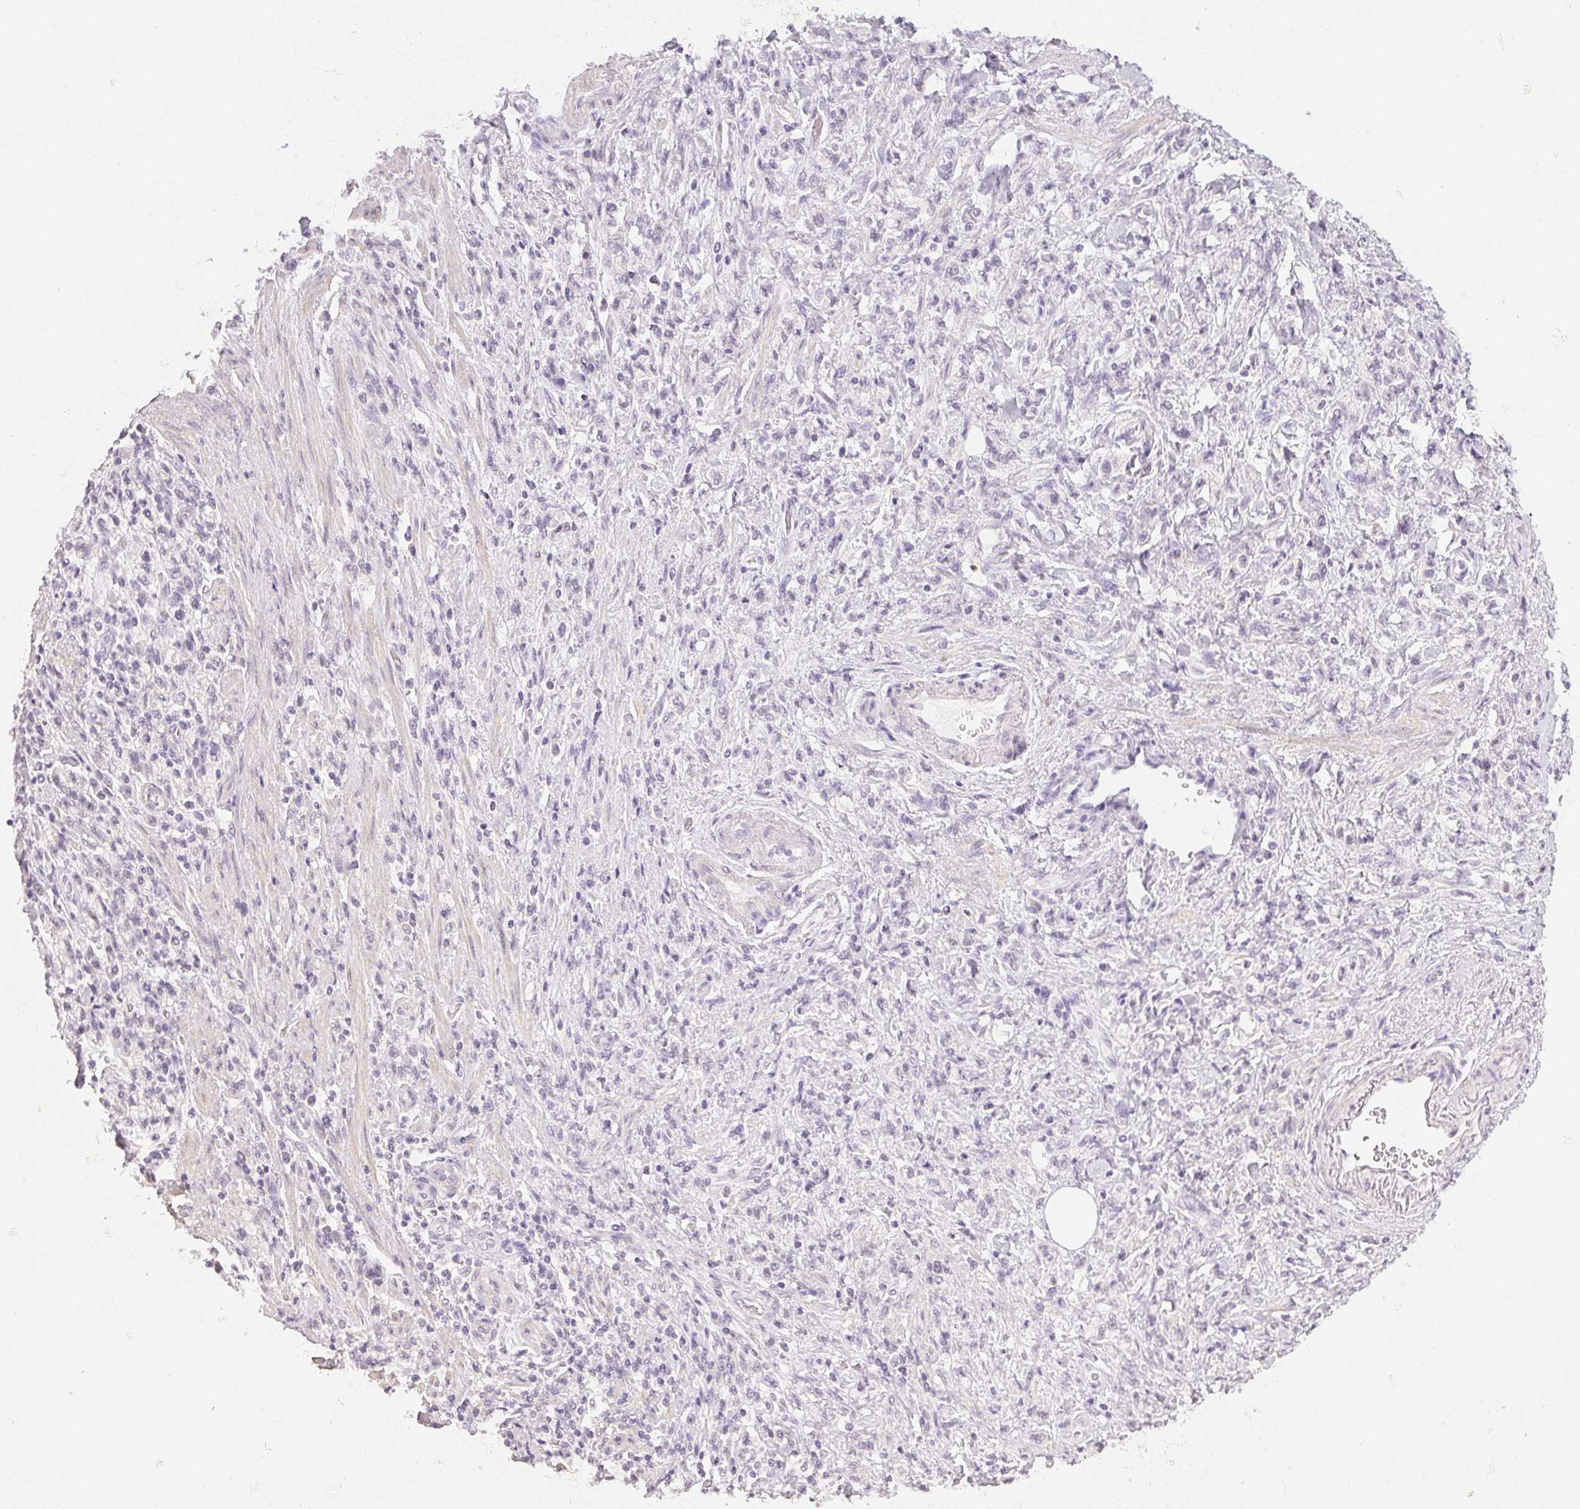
{"staining": {"intensity": "negative", "quantity": "none", "location": "none"}, "tissue": "stomach cancer", "cell_type": "Tumor cells", "image_type": "cancer", "snomed": [{"axis": "morphology", "description": "Adenocarcinoma, NOS"}, {"axis": "topography", "description": "Stomach"}], "caption": "The immunohistochemistry histopathology image has no significant staining in tumor cells of stomach cancer tissue.", "gene": "TMEM174", "patient": {"sex": "male", "age": 77}}